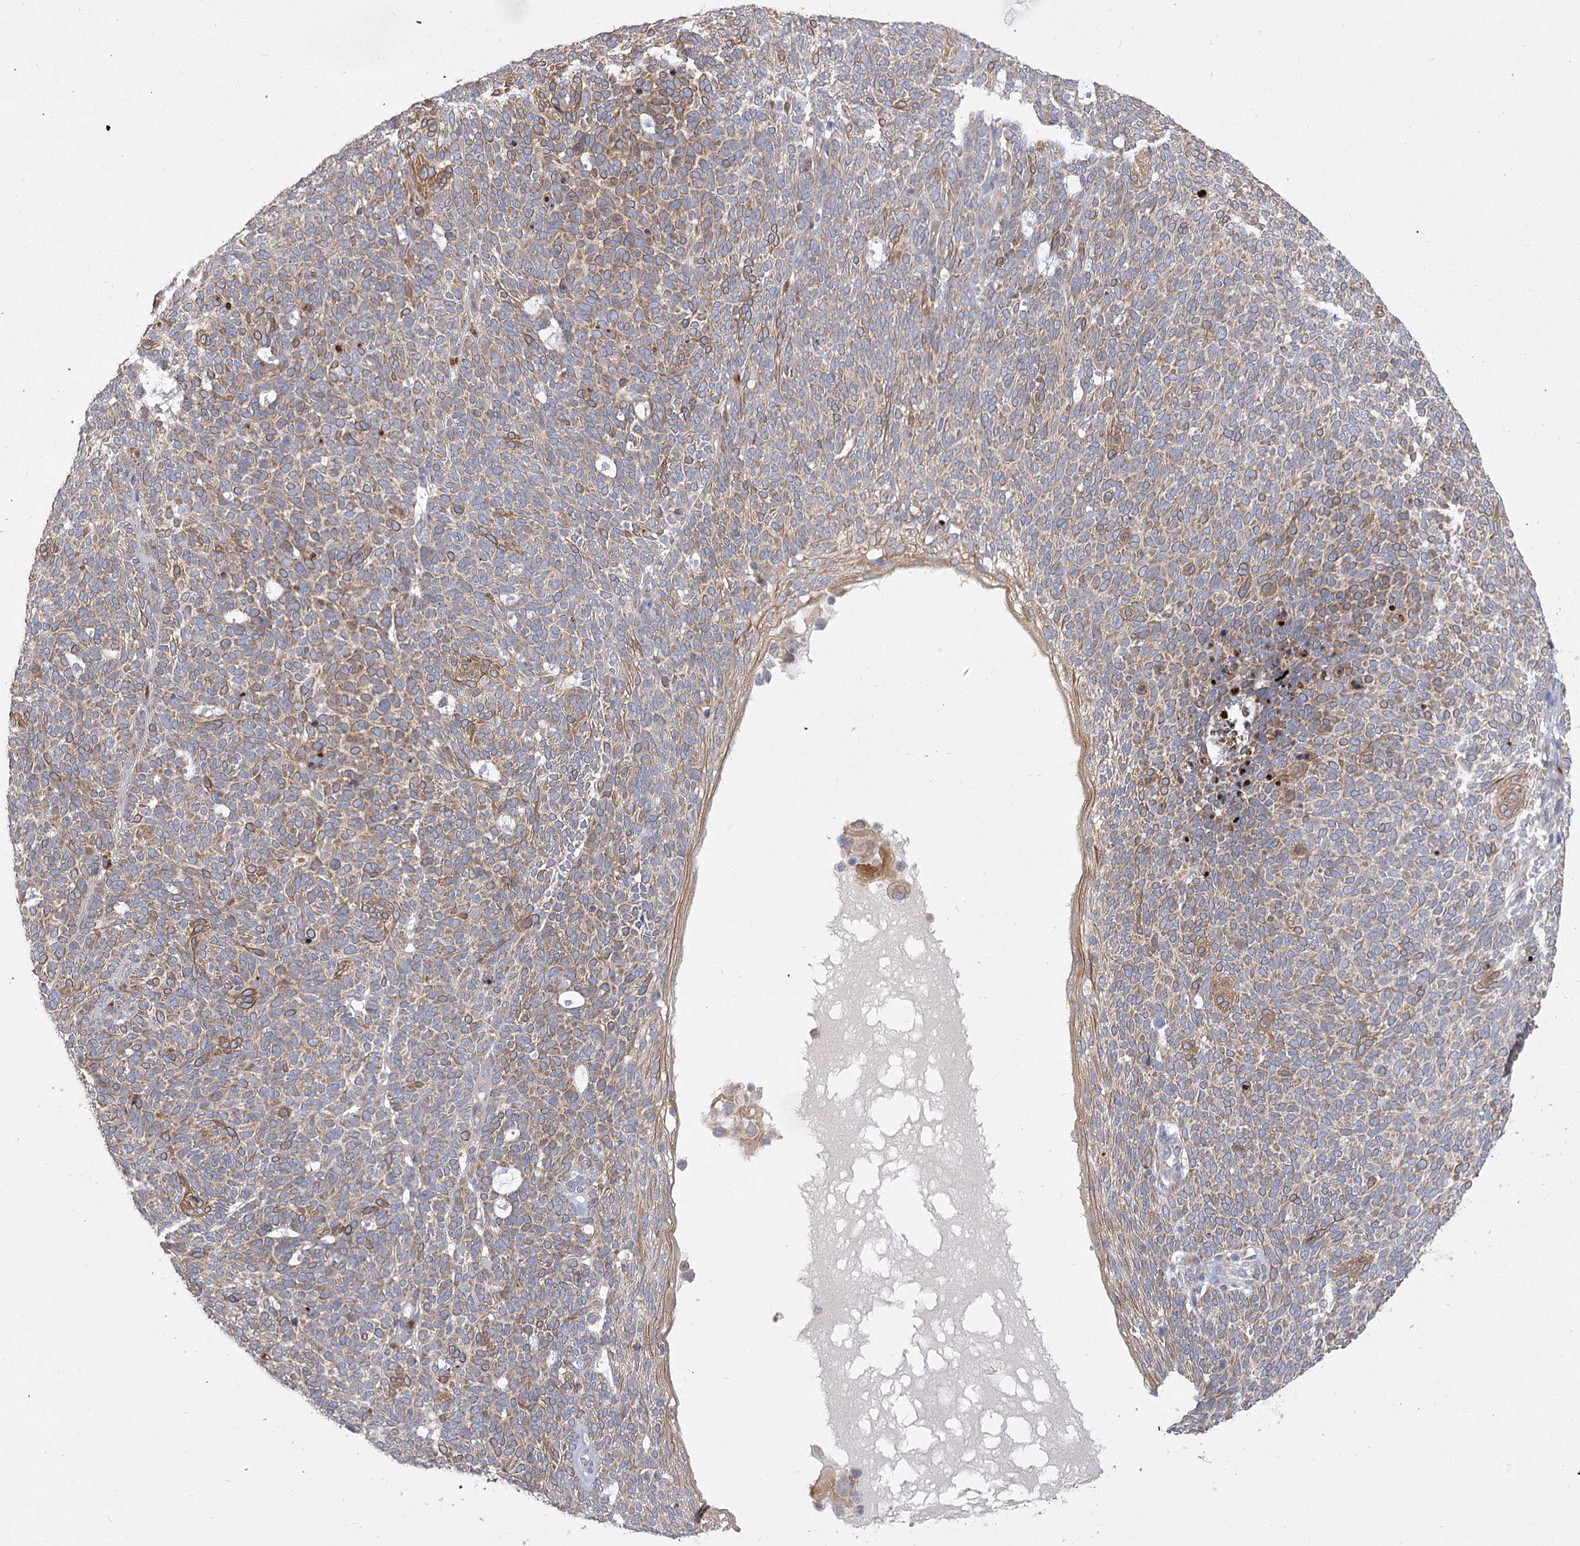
{"staining": {"intensity": "moderate", "quantity": "25%-75%", "location": "cytoplasmic/membranous"}, "tissue": "skin cancer", "cell_type": "Tumor cells", "image_type": "cancer", "snomed": [{"axis": "morphology", "description": "Squamous cell carcinoma, NOS"}, {"axis": "topography", "description": "Skin"}], "caption": "Brown immunohistochemical staining in human skin squamous cell carcinoma displays moderate cytoplasmic/membranous expression in approximately 25%-75% of tumor cells.", "gene": "CNTLN", "patient": {"sex": "female", "age": 90}}